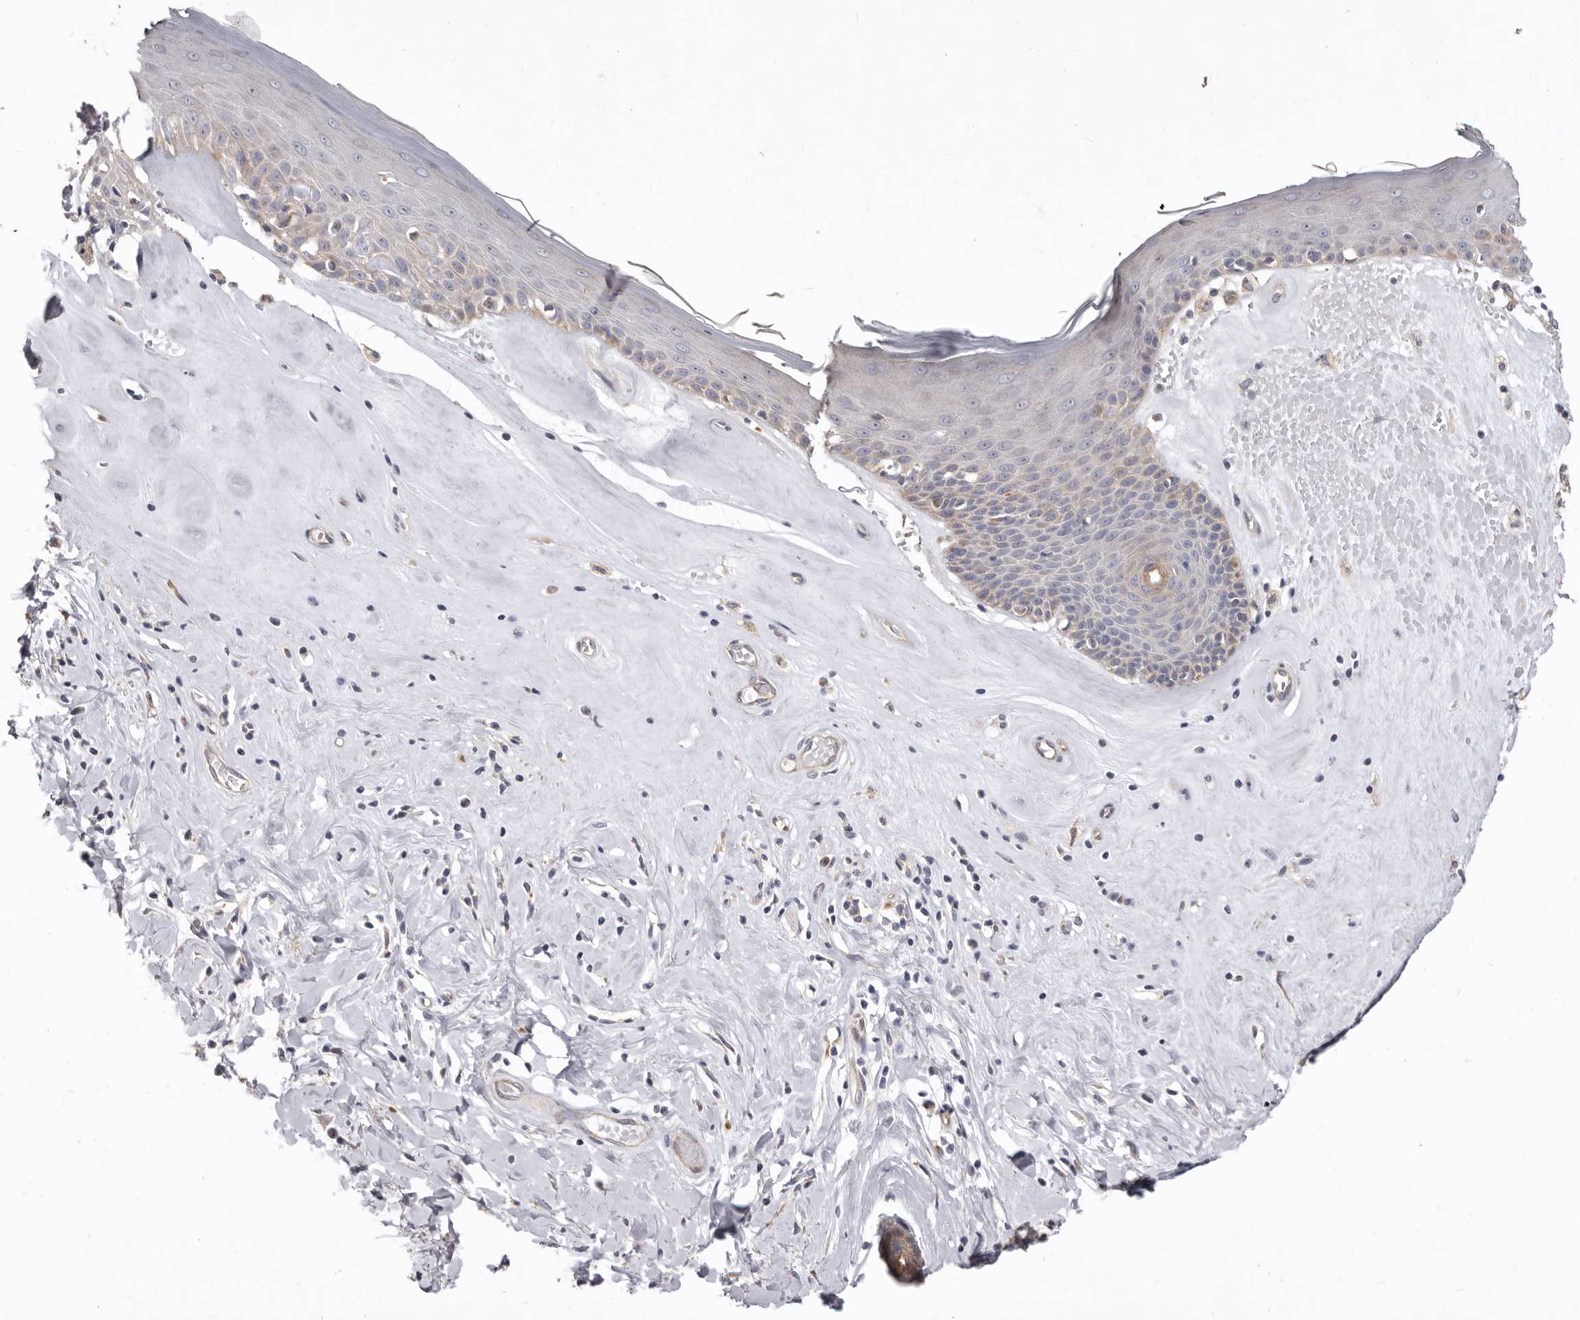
{"staining": {"intensity": "weak", "quantity": "25%-75%", "location": "cytoplasmic/membranous"}, "tissue": "skin", "cell_type": "Epidermal cells", "image_type": "normal", "snomed": [{"axis": "morphology", "description": "Normal tissue, NOS"}, {"axis": "morphology", "description": "Inflammation, NOS"}, {"axis": "topography", "description": "Vulva"}], "caption": "Unremarkable skin was stained to show a protein in brown. There is low levels of weak cytoplasmic/membranous staining in about 25%-75% of epidermal cells.", "gene": "FMO2", "patient": {"sex": "female", "age": 84}}